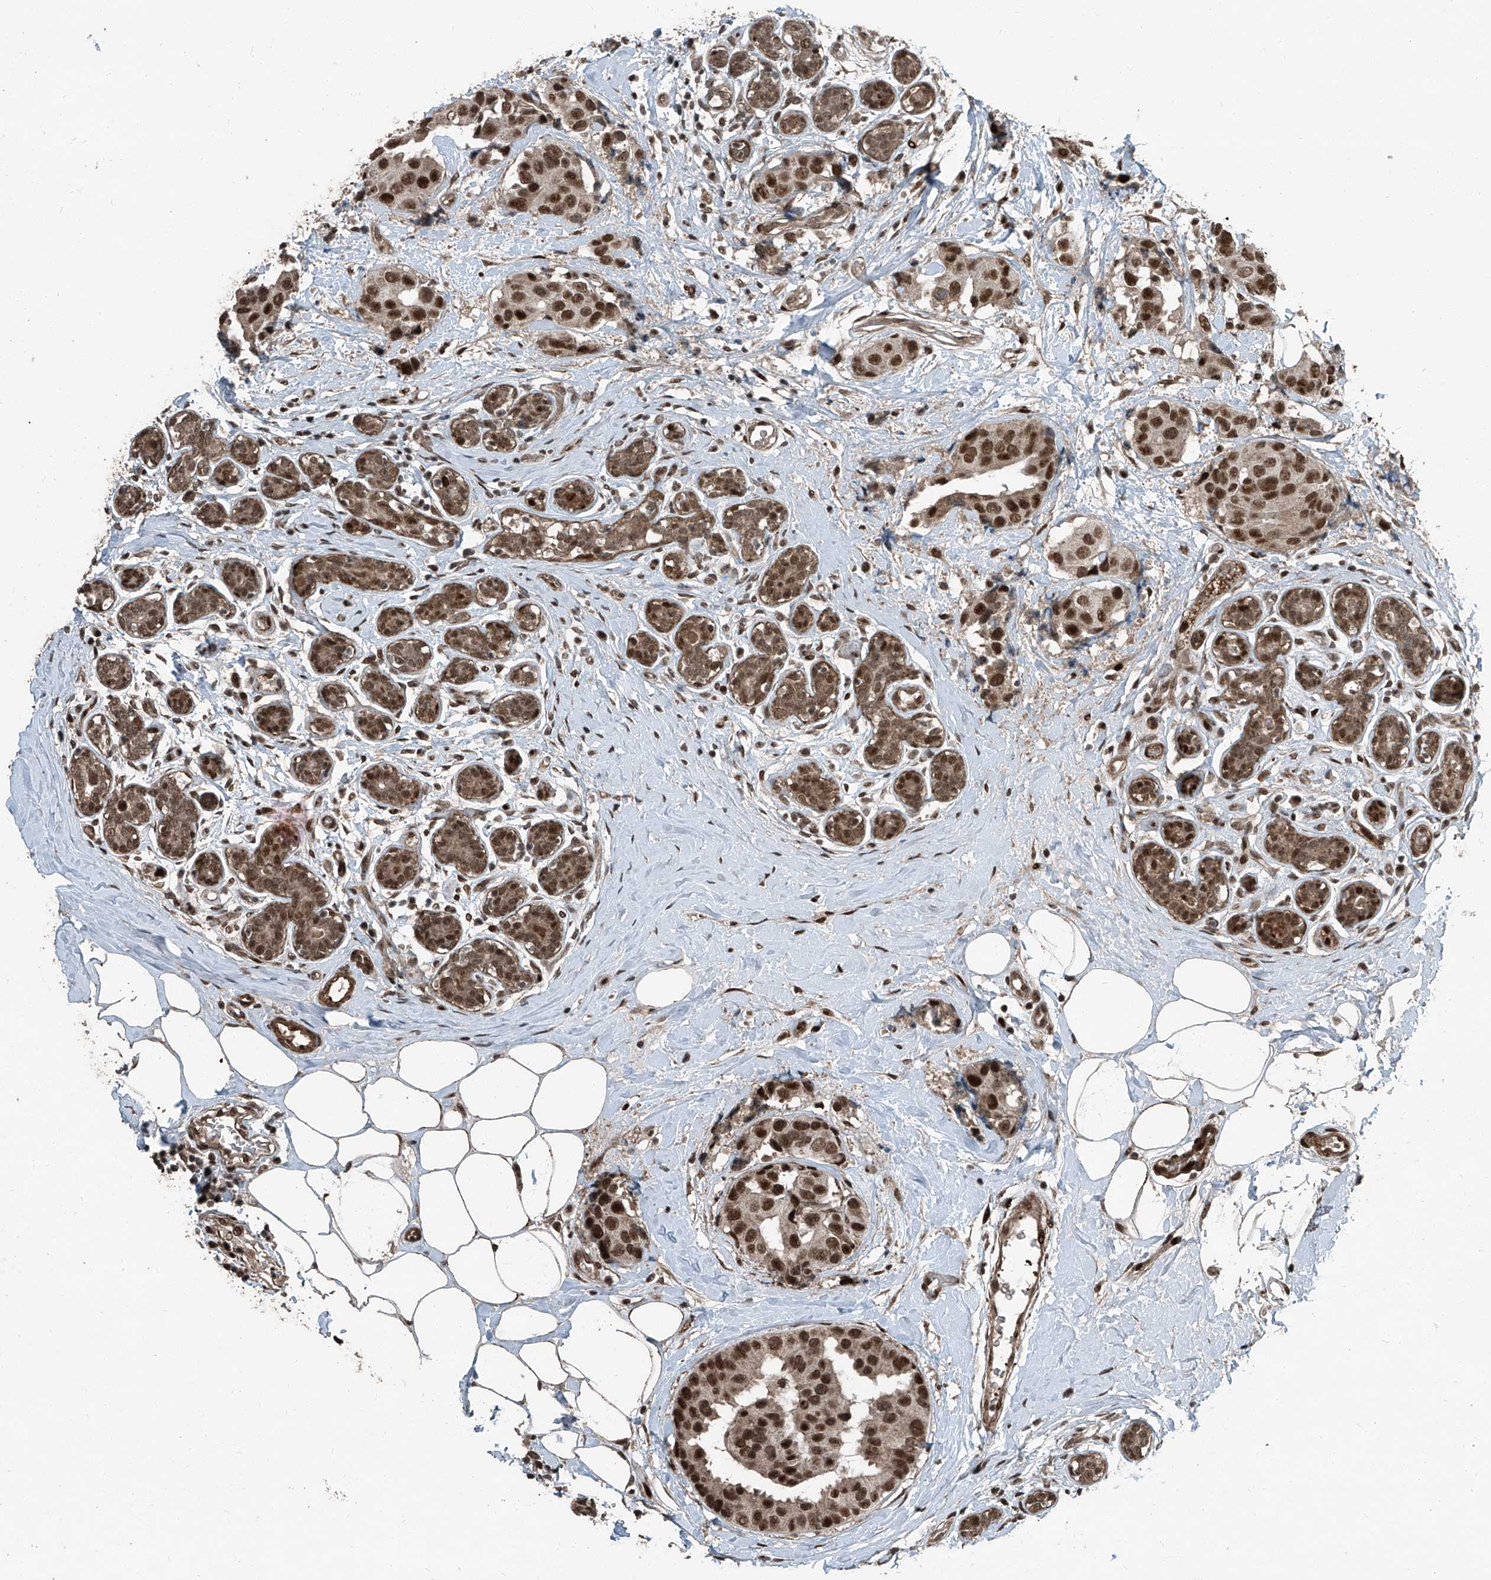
{"staining": {"intensity": "moderate", "quantity": ">75%", "location": "nuclear"}, "tissue": "breast cancer", "cell_type": "Tumor cells", "image_type": "cancer", "snomed": [{"axis": "morphology", "description": "Normal tissue, NOS"}, {"axis": "morphology", "description": "Duct carcinoma"}, {"axis": "topography", "description": "Breast"}], "caption": "An IHC histopathology image of tumor tissue is shown. Protein staining in brown labels moderate nuclear positivity in breast infiltrating ductal carcinoma within tumor cells.", "gene": "ZNF570", "patient": {"sex": "female", "age": 39}}